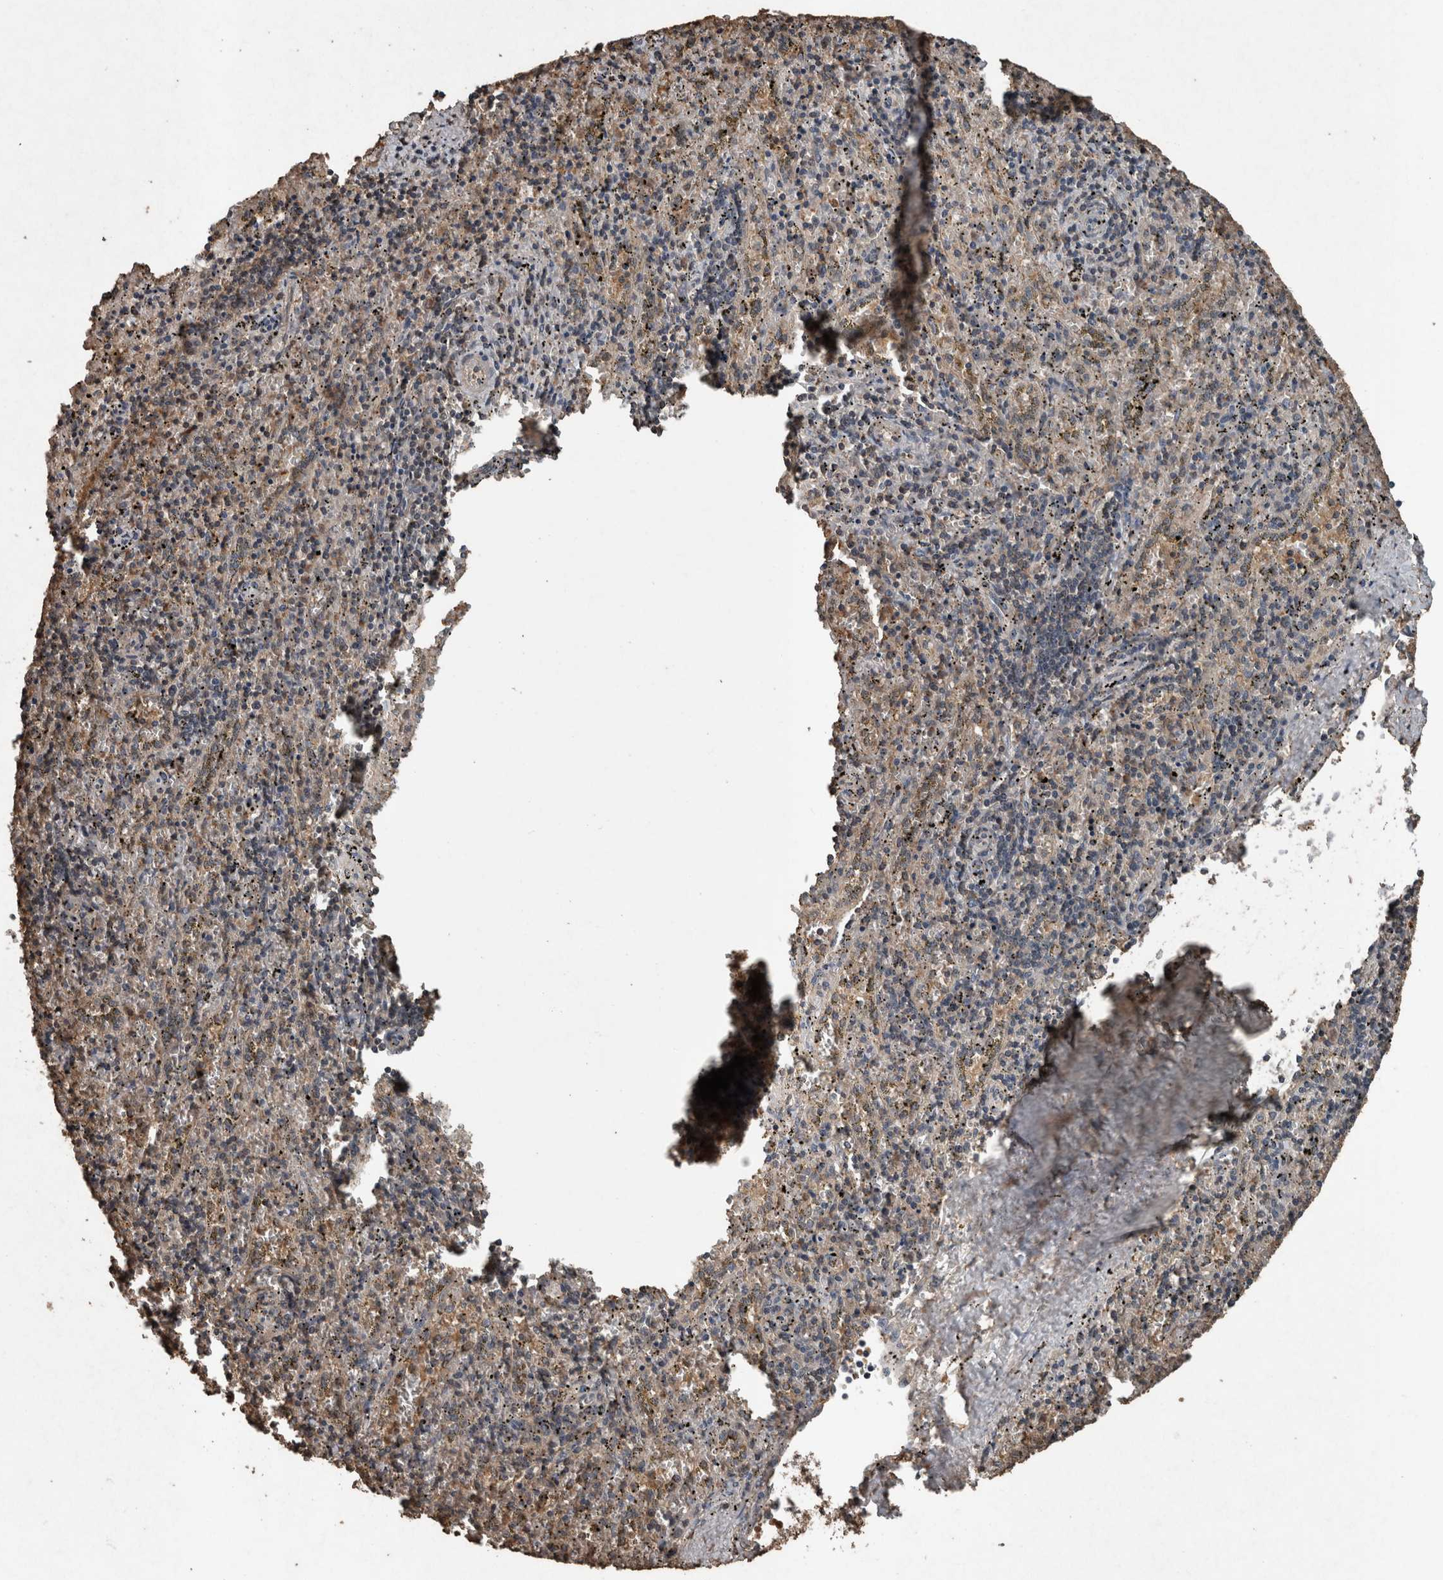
{"staining": {"intensity": "weak", "quantity": "25%-75%", "location": "cytoplasmic/membranous"}, "tissue": "spleen", "cell_type": "Cells in red pulp", "image_type": "normal", "snomed": [{"axis": "morphology", "description": "Normal tissue, NOS"}, {"axis": "topography", "description": "Spleen"}], "caption": "Weak cytoplasmic/membranous positivity is identified in approximately 25%-75% of cells in red pulp in unremarkable spleen. Immunohistochemistry (ihc) stains the protein of interest in brown and the nuclei are stained blue.", "gene": "FGFRL1", "patient": {"sex": "male", "age": 11}}